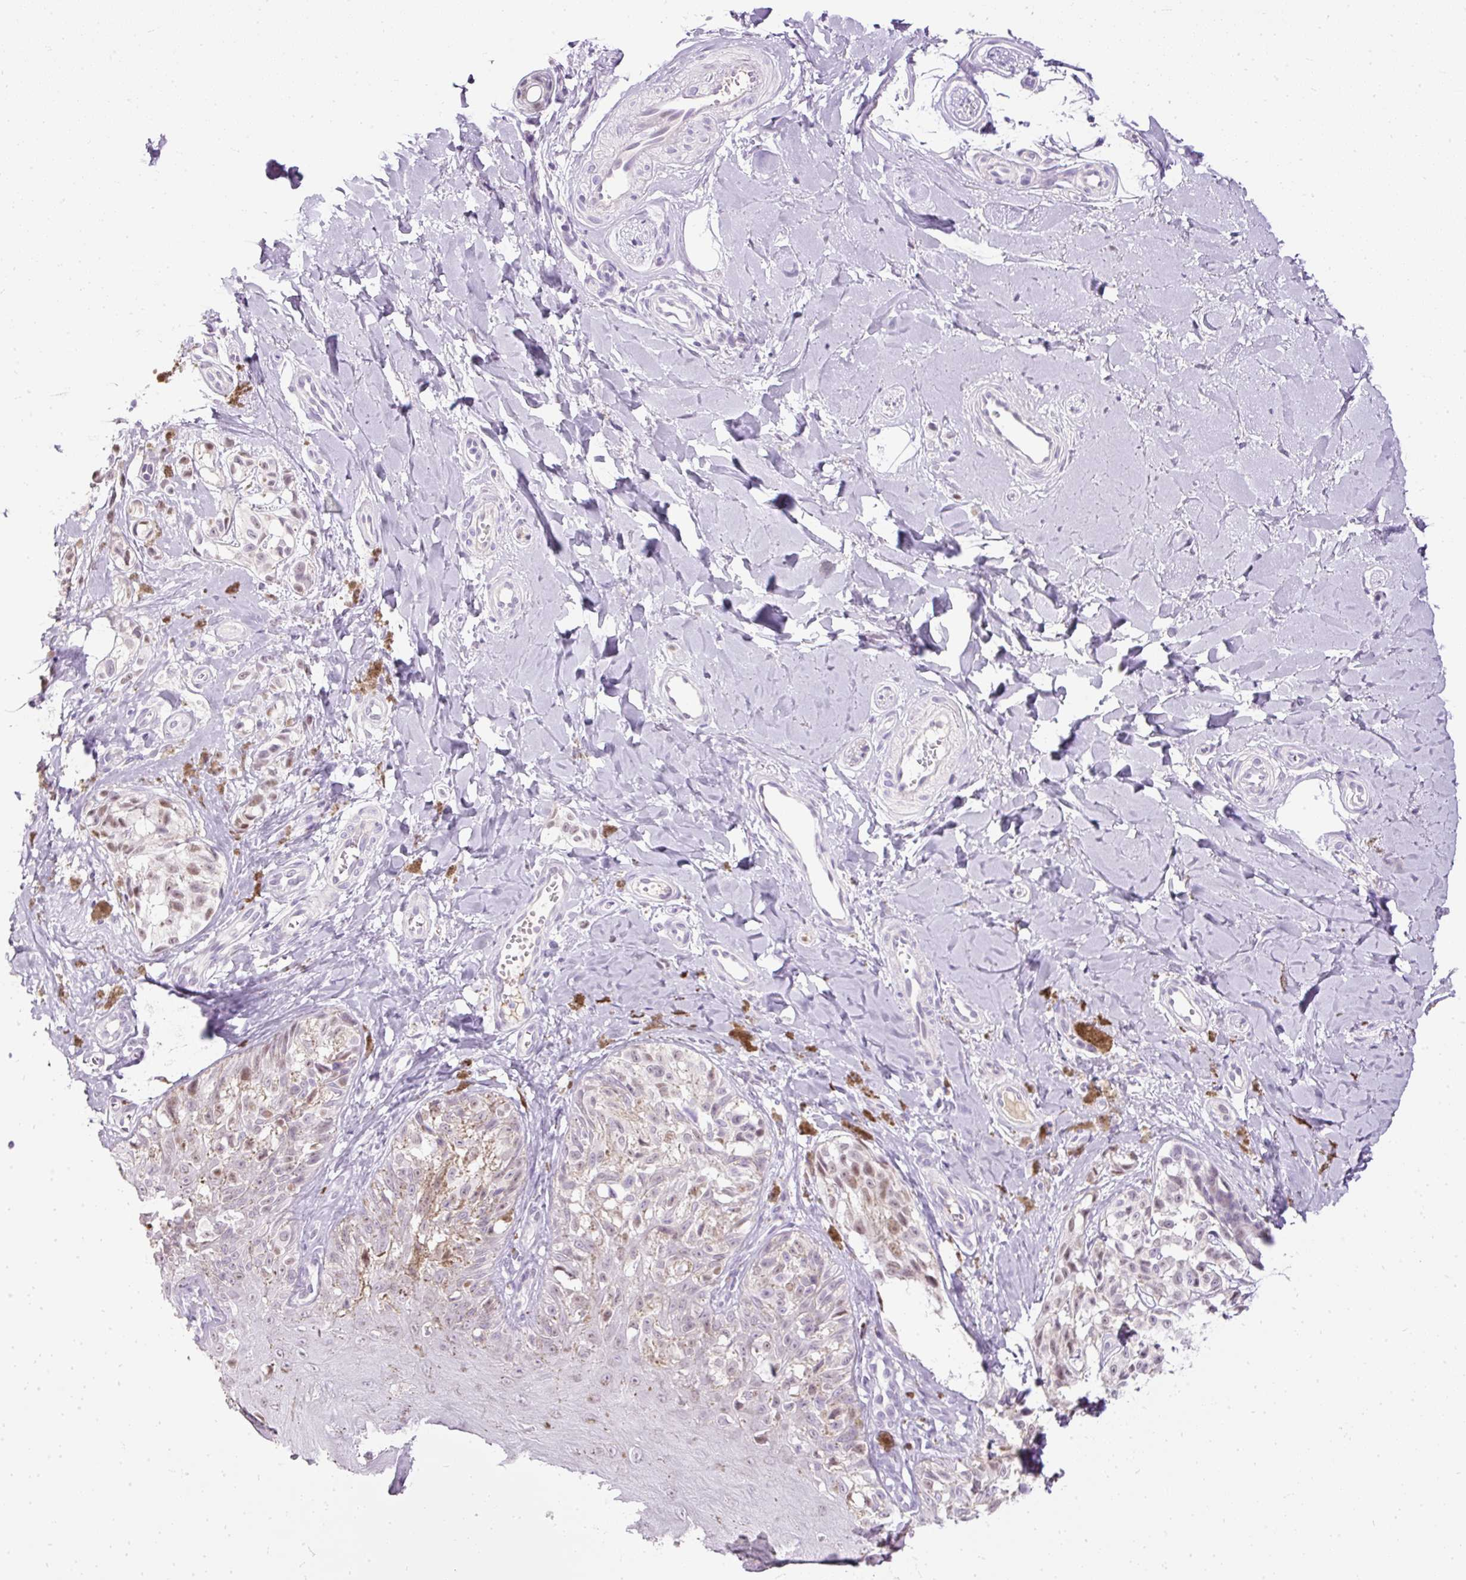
{"staining": {"intensity": "weak", "quantity": "<25%", "location": "nuclear"}, "tissue": "melanoma", "cell_type": "Tumor cells", "image_type": "cancer", "snomed": [{"axis": "morphology", "description": "Malignant melanoma, NOS"}, {"axis": "topography", "description": "Skin"}], "caption": "The immunohistochemistry histopathology image has no significant positivity in tumor cells of malignant melanoma tissue.", "gene": "PDE6B", "patient": {"sex": "female", "age": 65}}